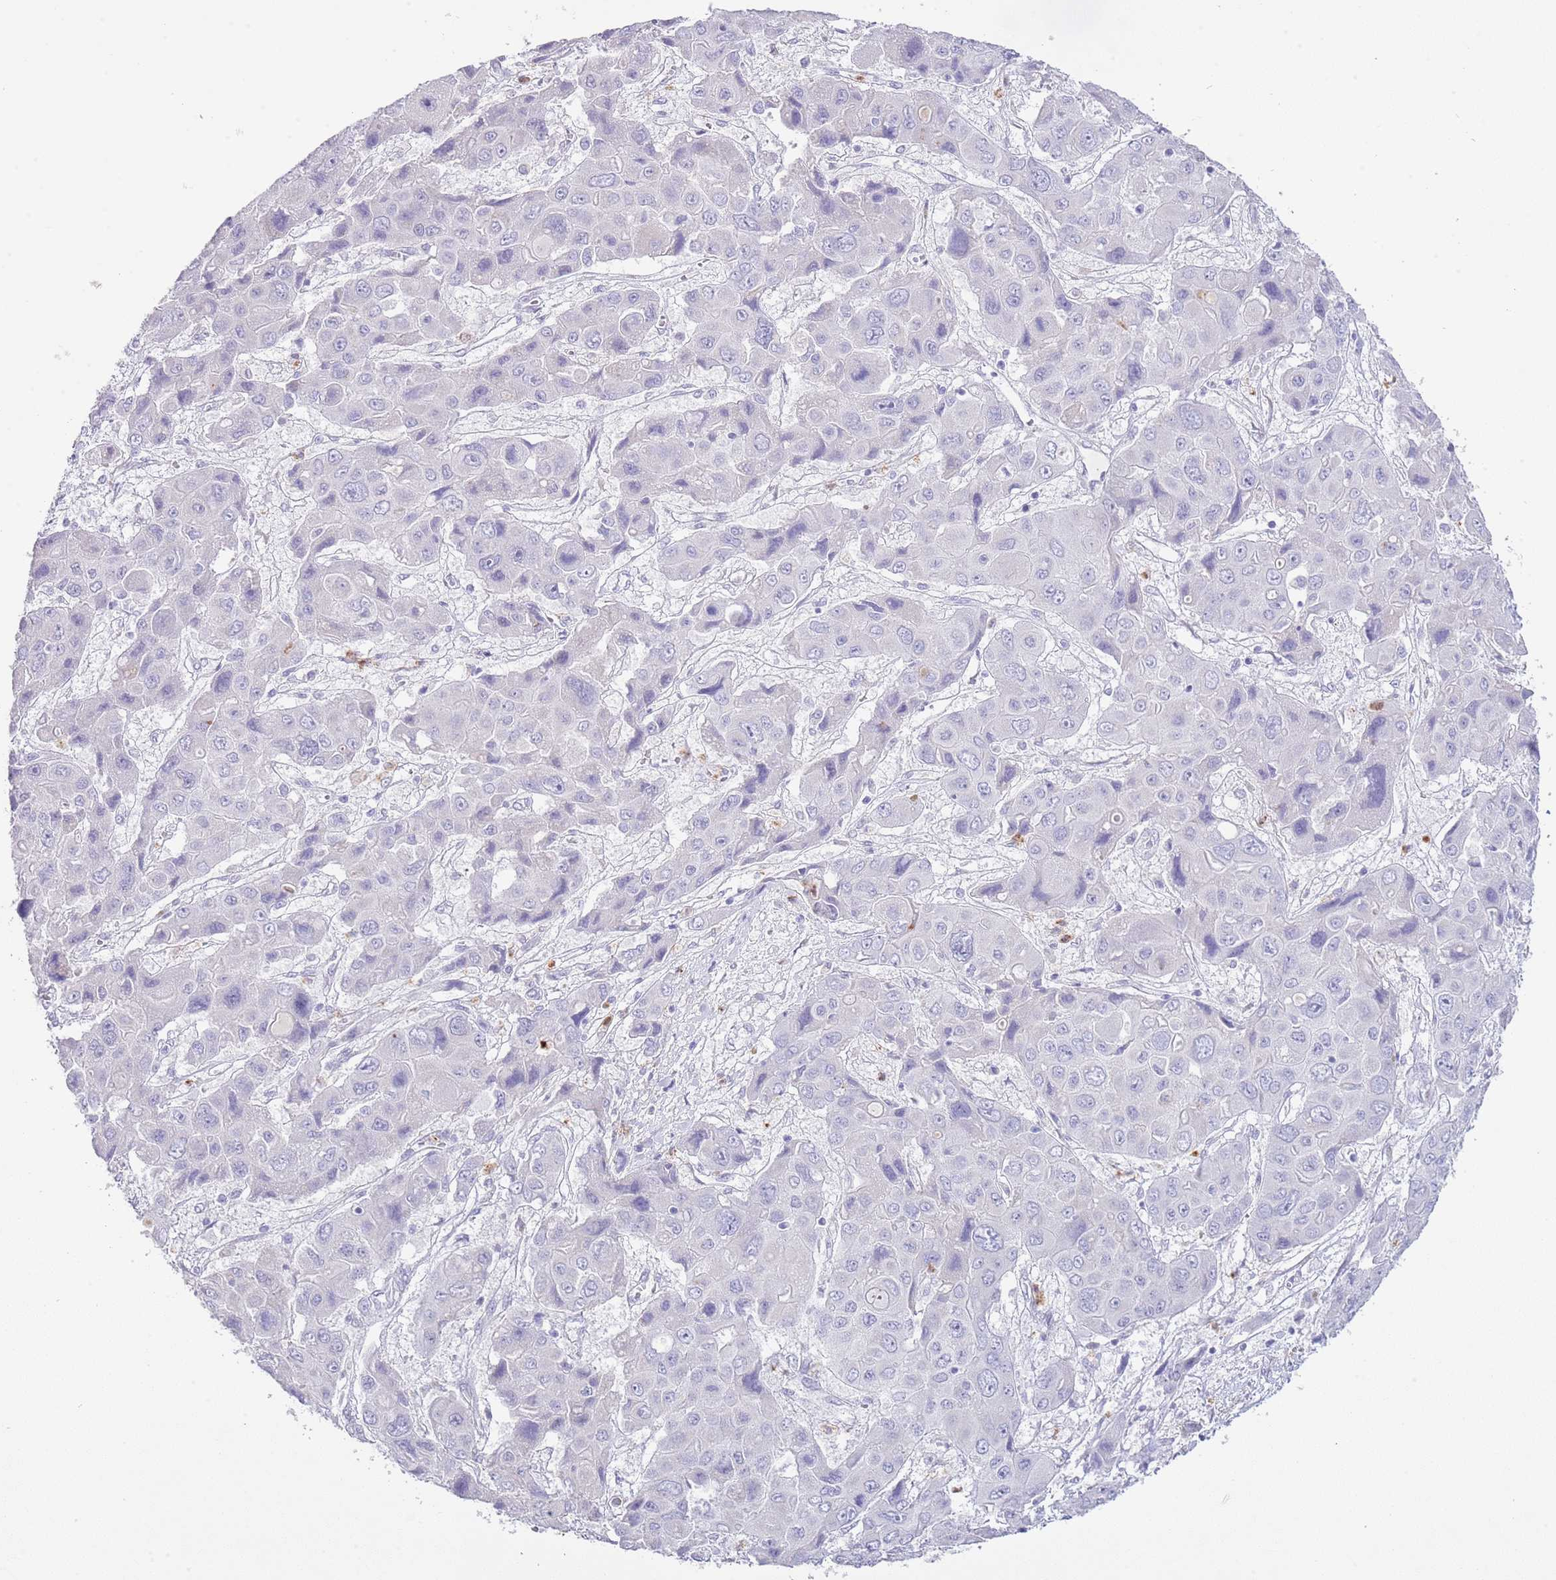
{"staining": {"intensity": "negative", "quantity": "none", "location": "none"}, "tissue": "liver cancer", "cell_type": "Tumor cells", "image_type": "cancer", "snomed": [{"axis": "morphology", "description": "Cholangiocarcinoma"}, {"axis": "topography", "description": "Liver"}], "caption": "Tumor cells show no significant protein expression in liver cancer.", "gene": "OR2Z1", "patient": {"sex": "male", "age": 67}}